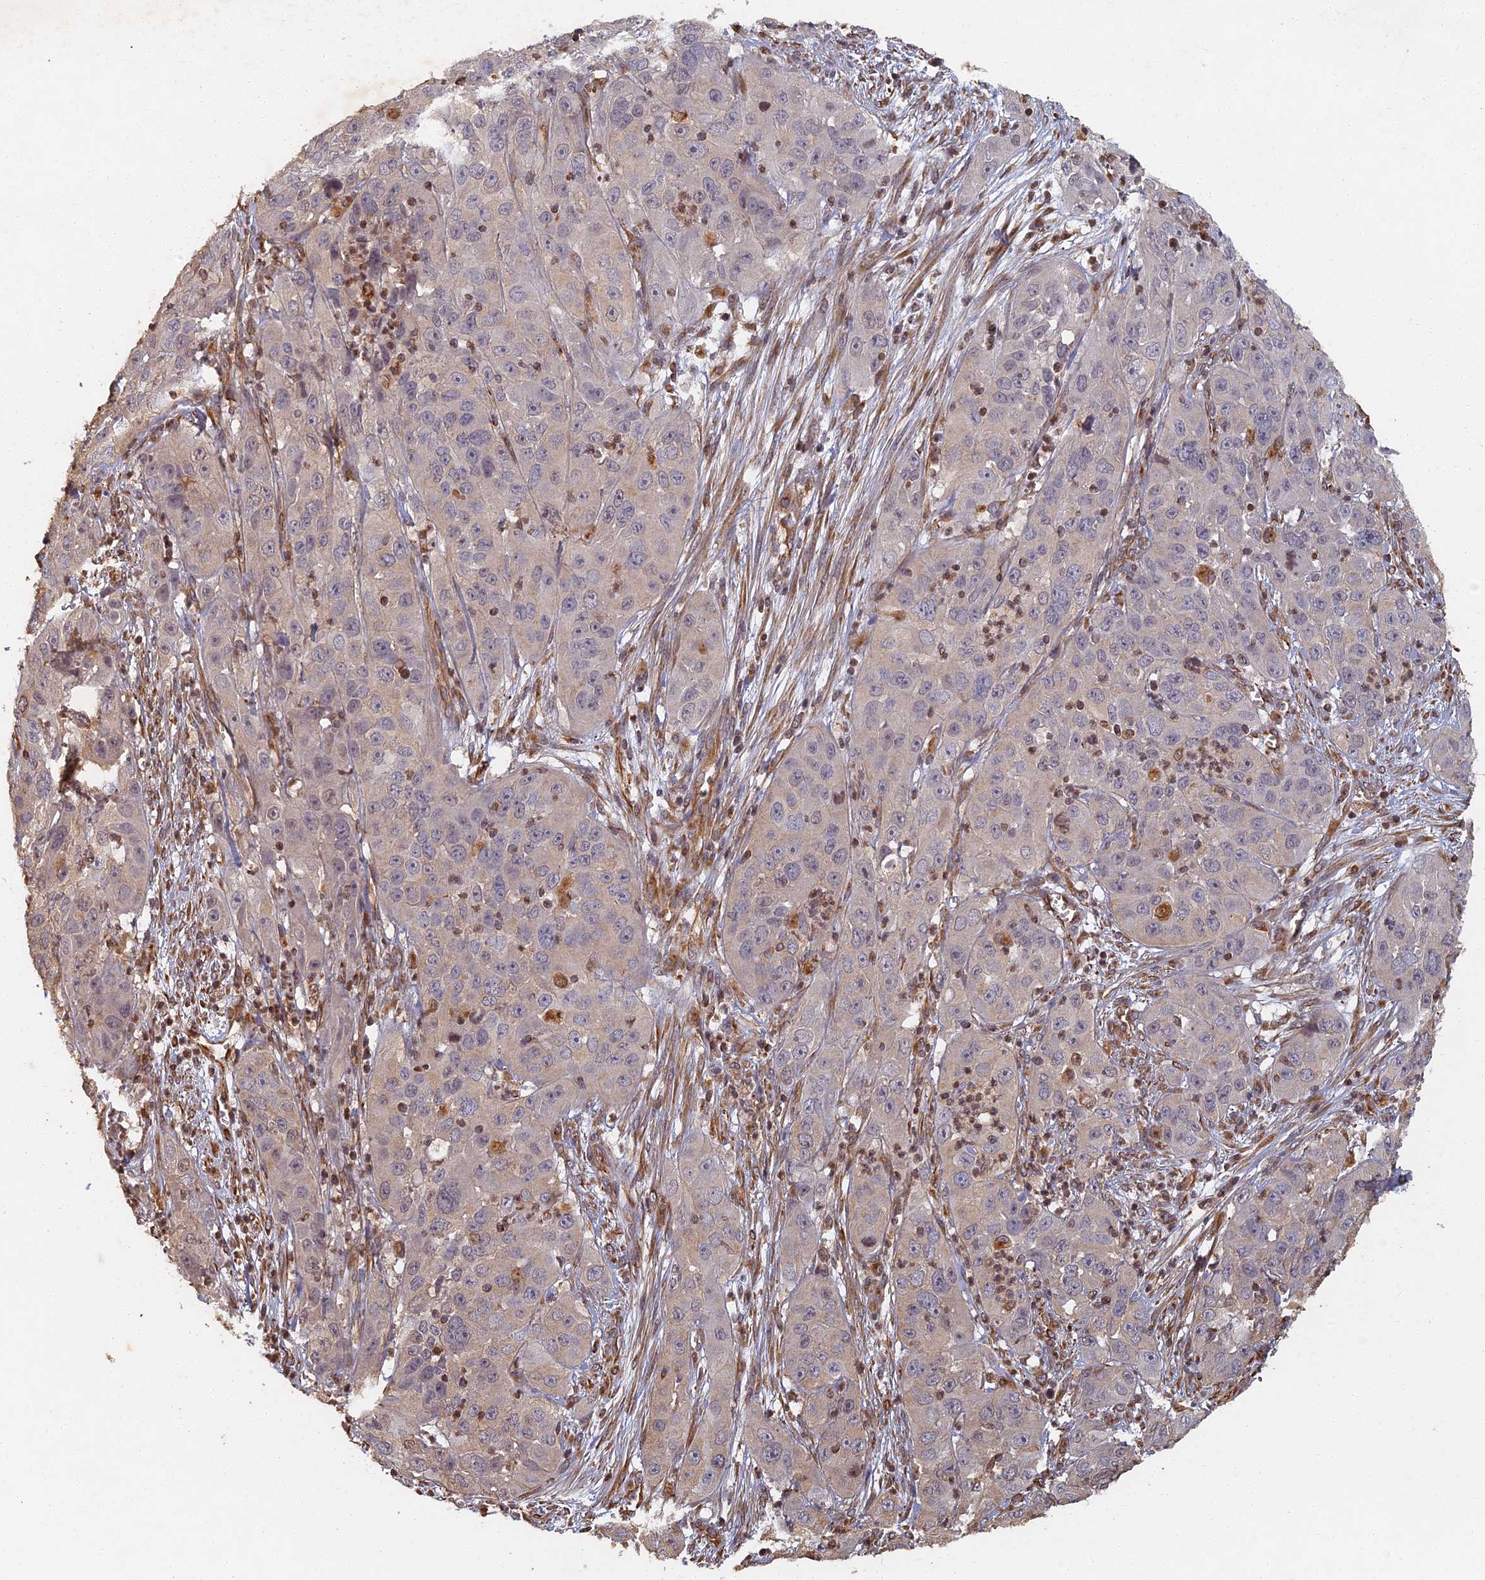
{"staining": {"intensity": "negative", "quantity": "none", "location": "none"}, "tissue": "cervical cancer", "cell_type": "Tumor cells", "image_type": "cancer", "snomed": [{"axis": "morphology", "description": "Squamous cell carcinoma, NOS"}, {"axis": "topography", "description": "Cervix"}], "caption": "IHC of squamous cell carcinoma (cervical) displays no positivity in tumor cells.", "gene": "ABCB10", "patient": {"sex": "female", "age": 32}}